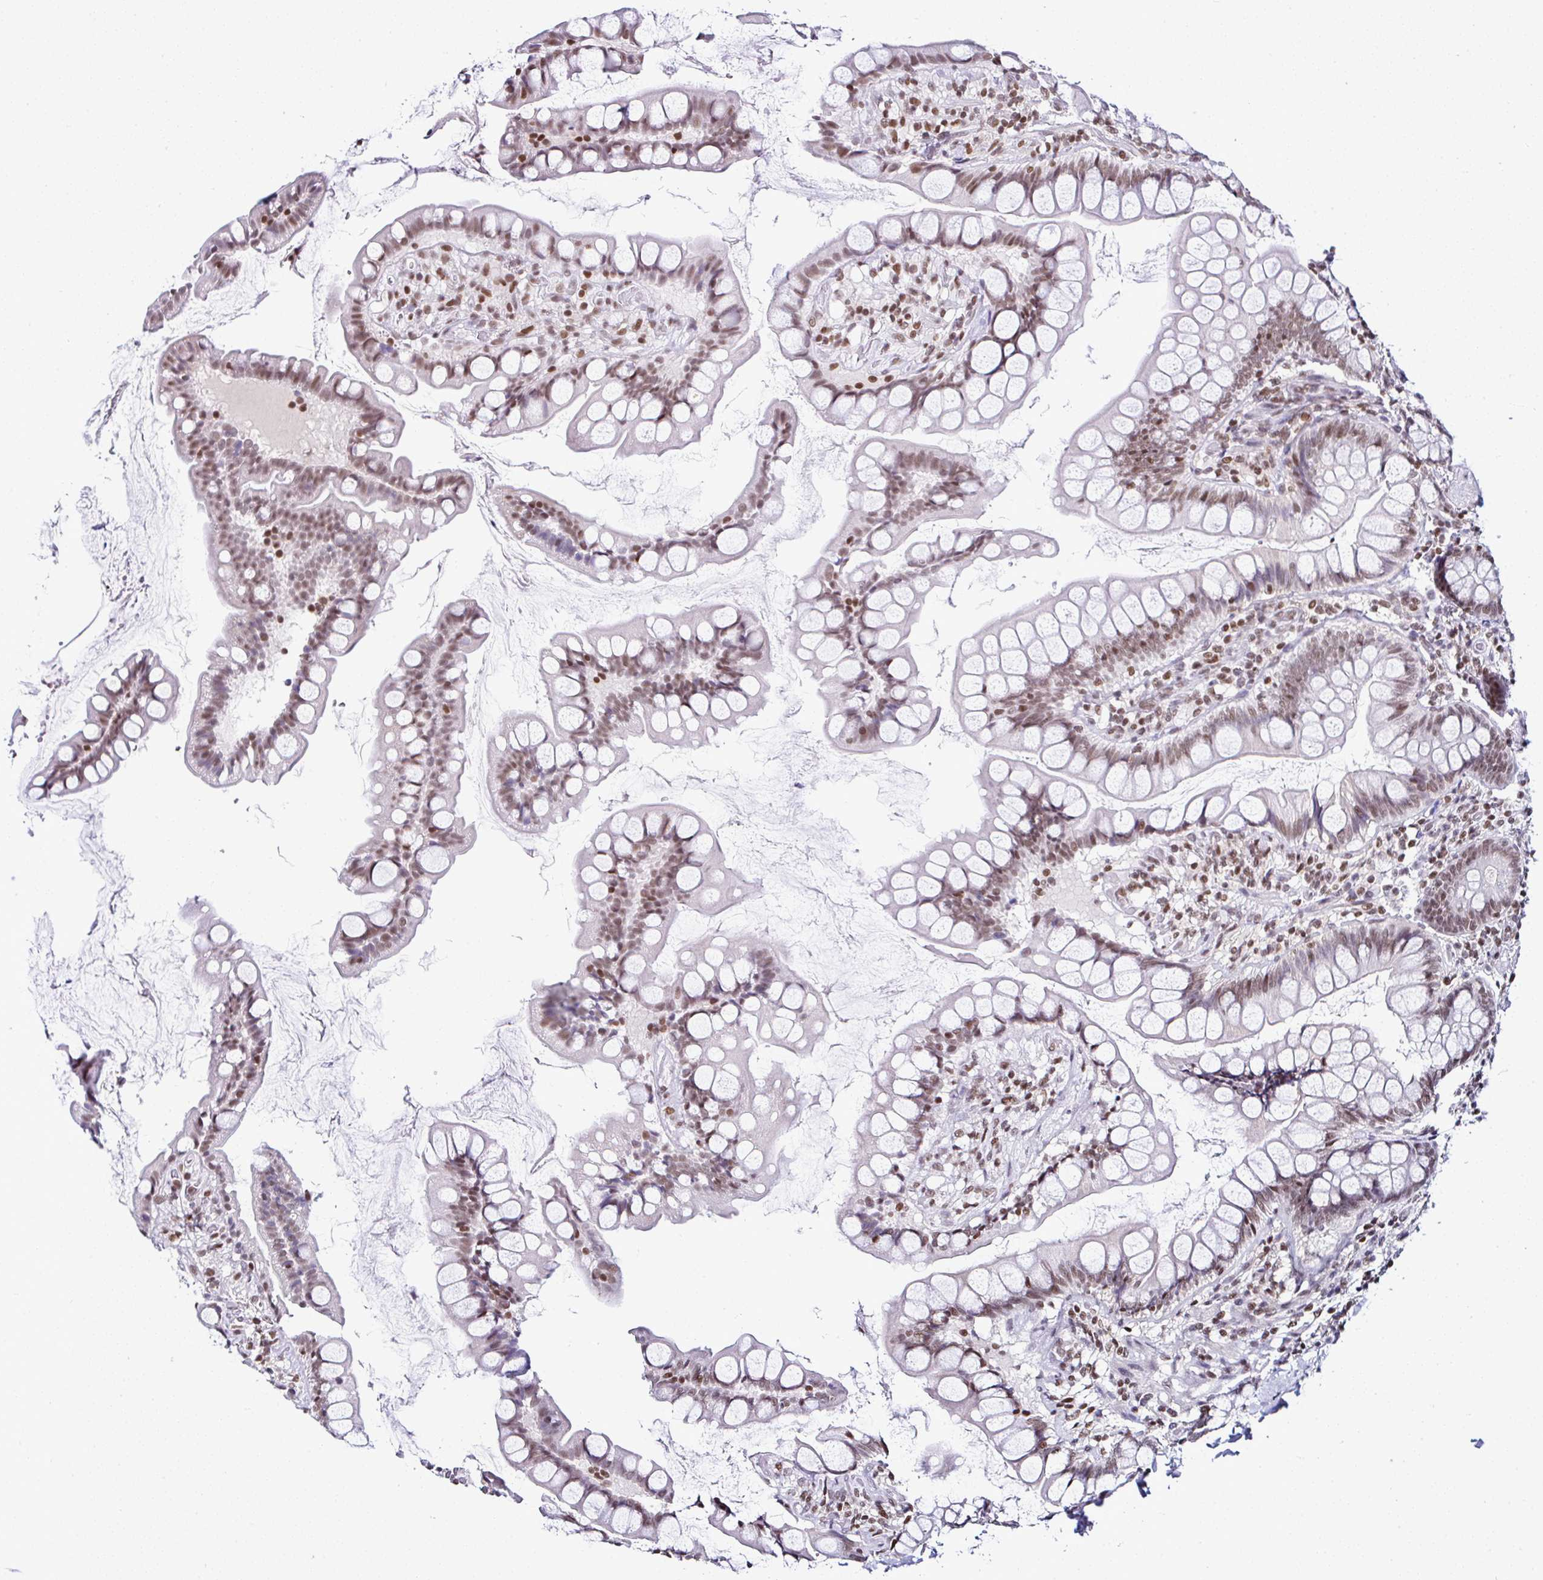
{"staining": {"intensity": "moderate", "quantity": ">75%", "location": "nuclear"}, "tissue": "small intestine", "cell_type": "Glandular cells", "image_type": "normal", "snomed": [{"axis": "morphology", "description": "Normal tissue, NOS"}, {"axis": "topography", "description": "Small intestine"}], "caption": "This is an image of IHC staining of normal small intestine, which shows moderate expression in the nuclear of glandular cells.", "gene": "DR1", "patient": {"sex": "male", "age": 70}}